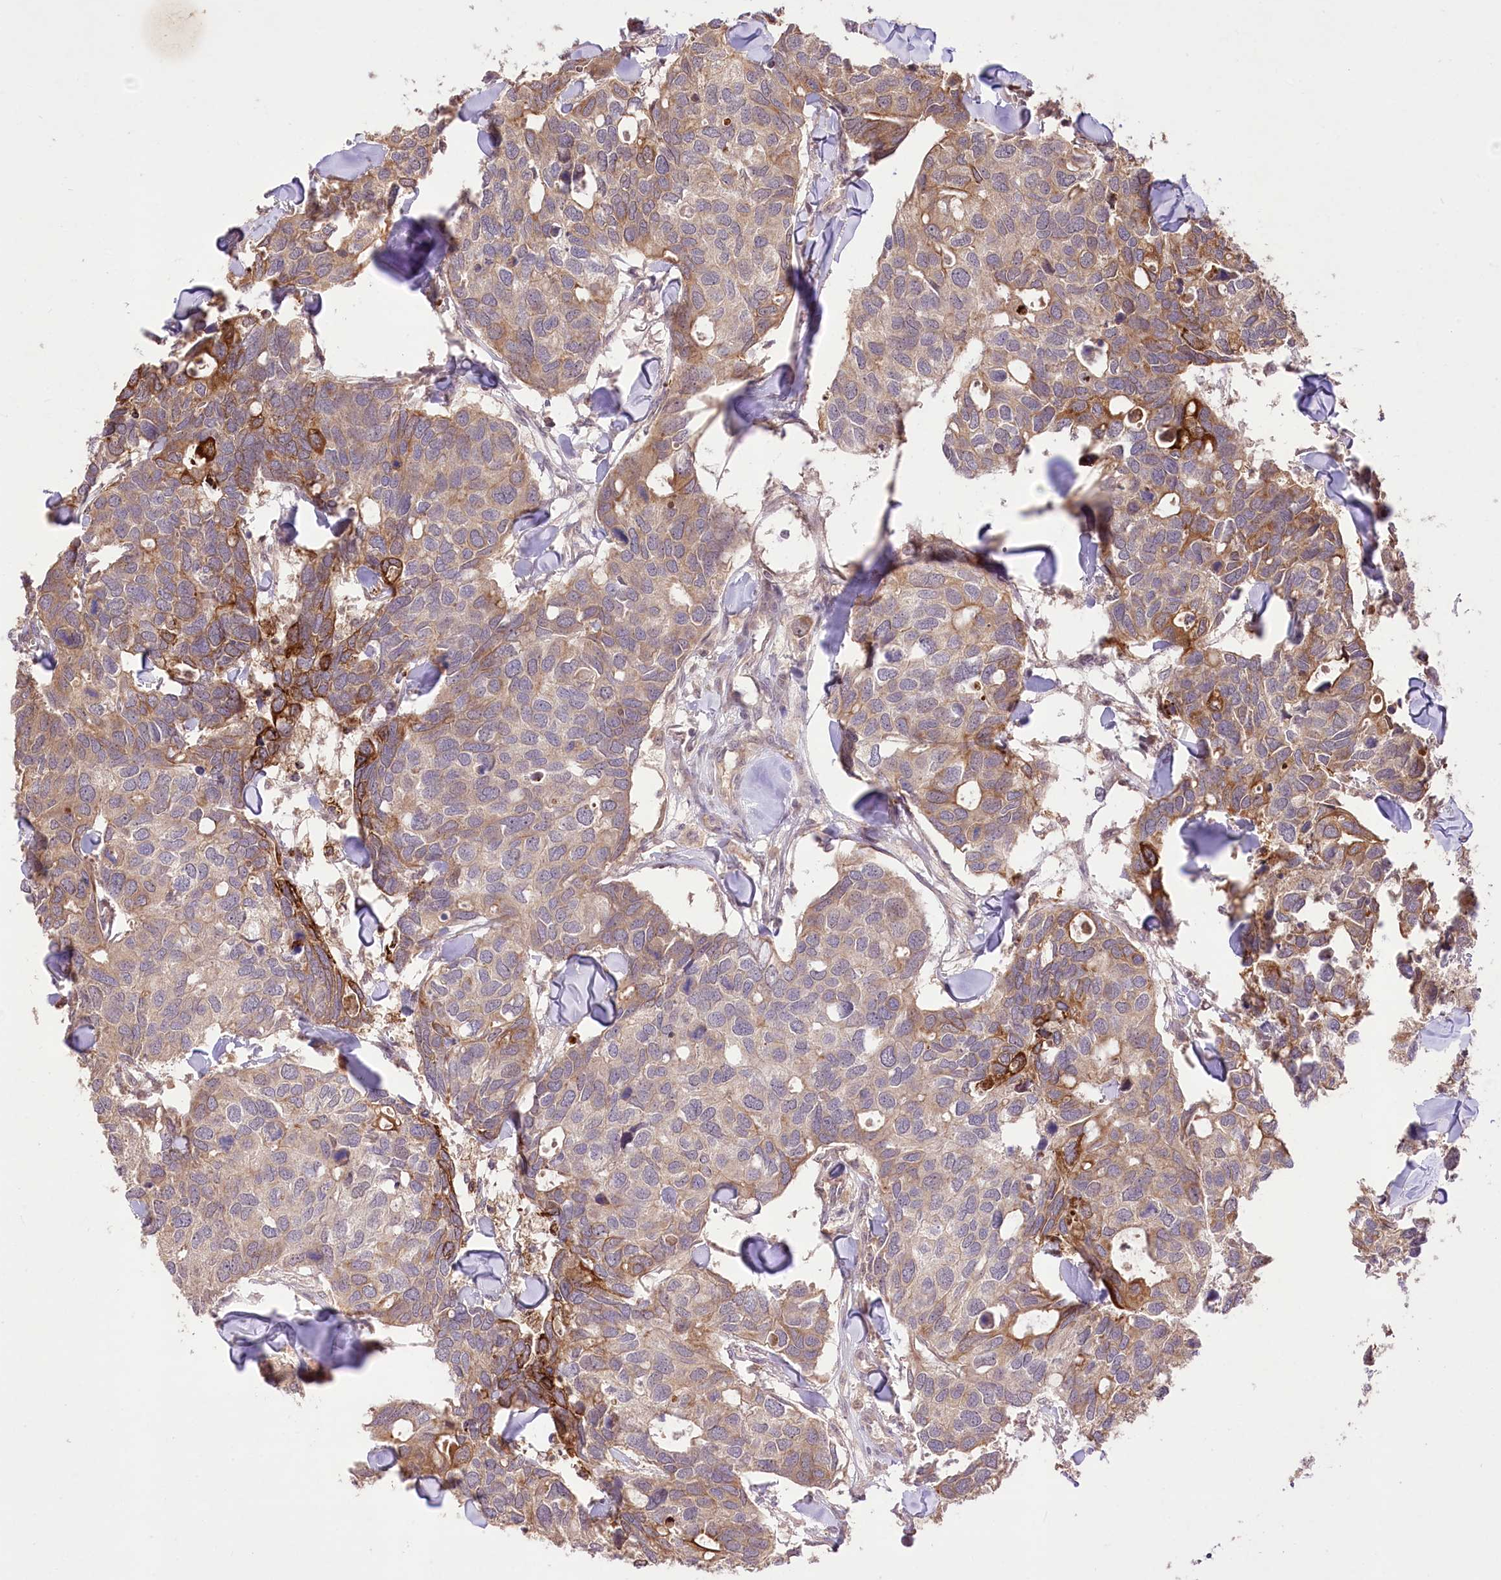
{"staining": {"intensity": "strong", "quantity": "<25%", "location": "cytoplasmic/membranous"}, "tissue": "breast cancer", "cell_type": "Tumor cells", "image_type": "cancer", "snomed": [{"axis": "morphology", "description": "Duct carcinoma"}, {"axis": "topography", "description": "Breast"}], "caption": "There is medium levels of strong cytoplasmic/membranous expression in tumor cells of breast cancer, as demonstrated by immunohistochemical staining (brown color).", "gene": "HELT", "patient": {"sex": "female", "age": 83}}